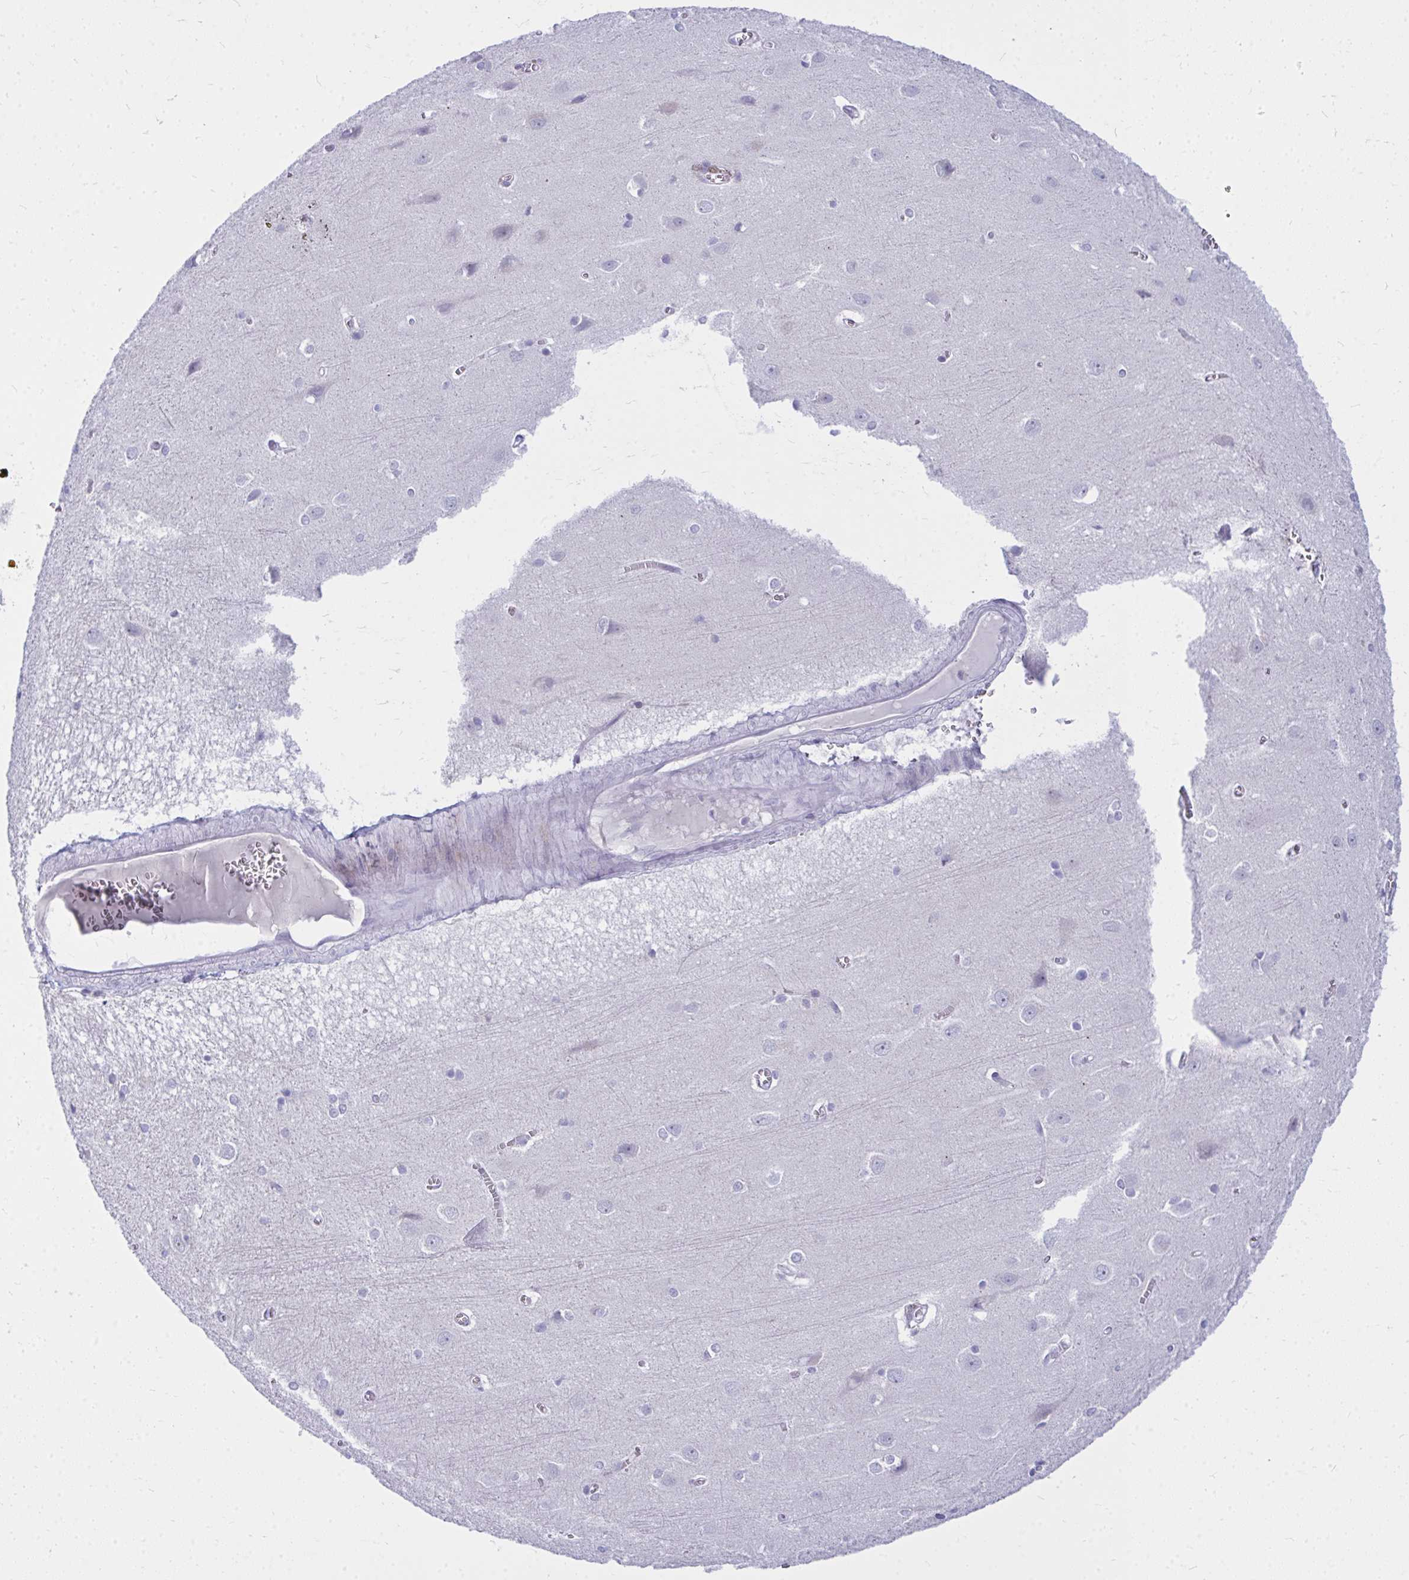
{"staining": {"intensity": "negative", "quantity": "none", "location": "none"}, "tissue": "cerebral cortex", "cell_type": "Endothelial cells", "image_type": "normal", "snomed": [{"axis": "morphology", "description": "Normal tissue, NOS"}, {"axis": "topography", "description": "Cerebral cortex"}], "caption": "The micrograph reveals no significant staining in endothelial cells of cerebral cortex. The staining is performed using DAB brown chromogen with nuclei counter-stained in using hematoxylin.", "gene": "ZSCAN25", "patient": {"sex": "male", "age": 37}}